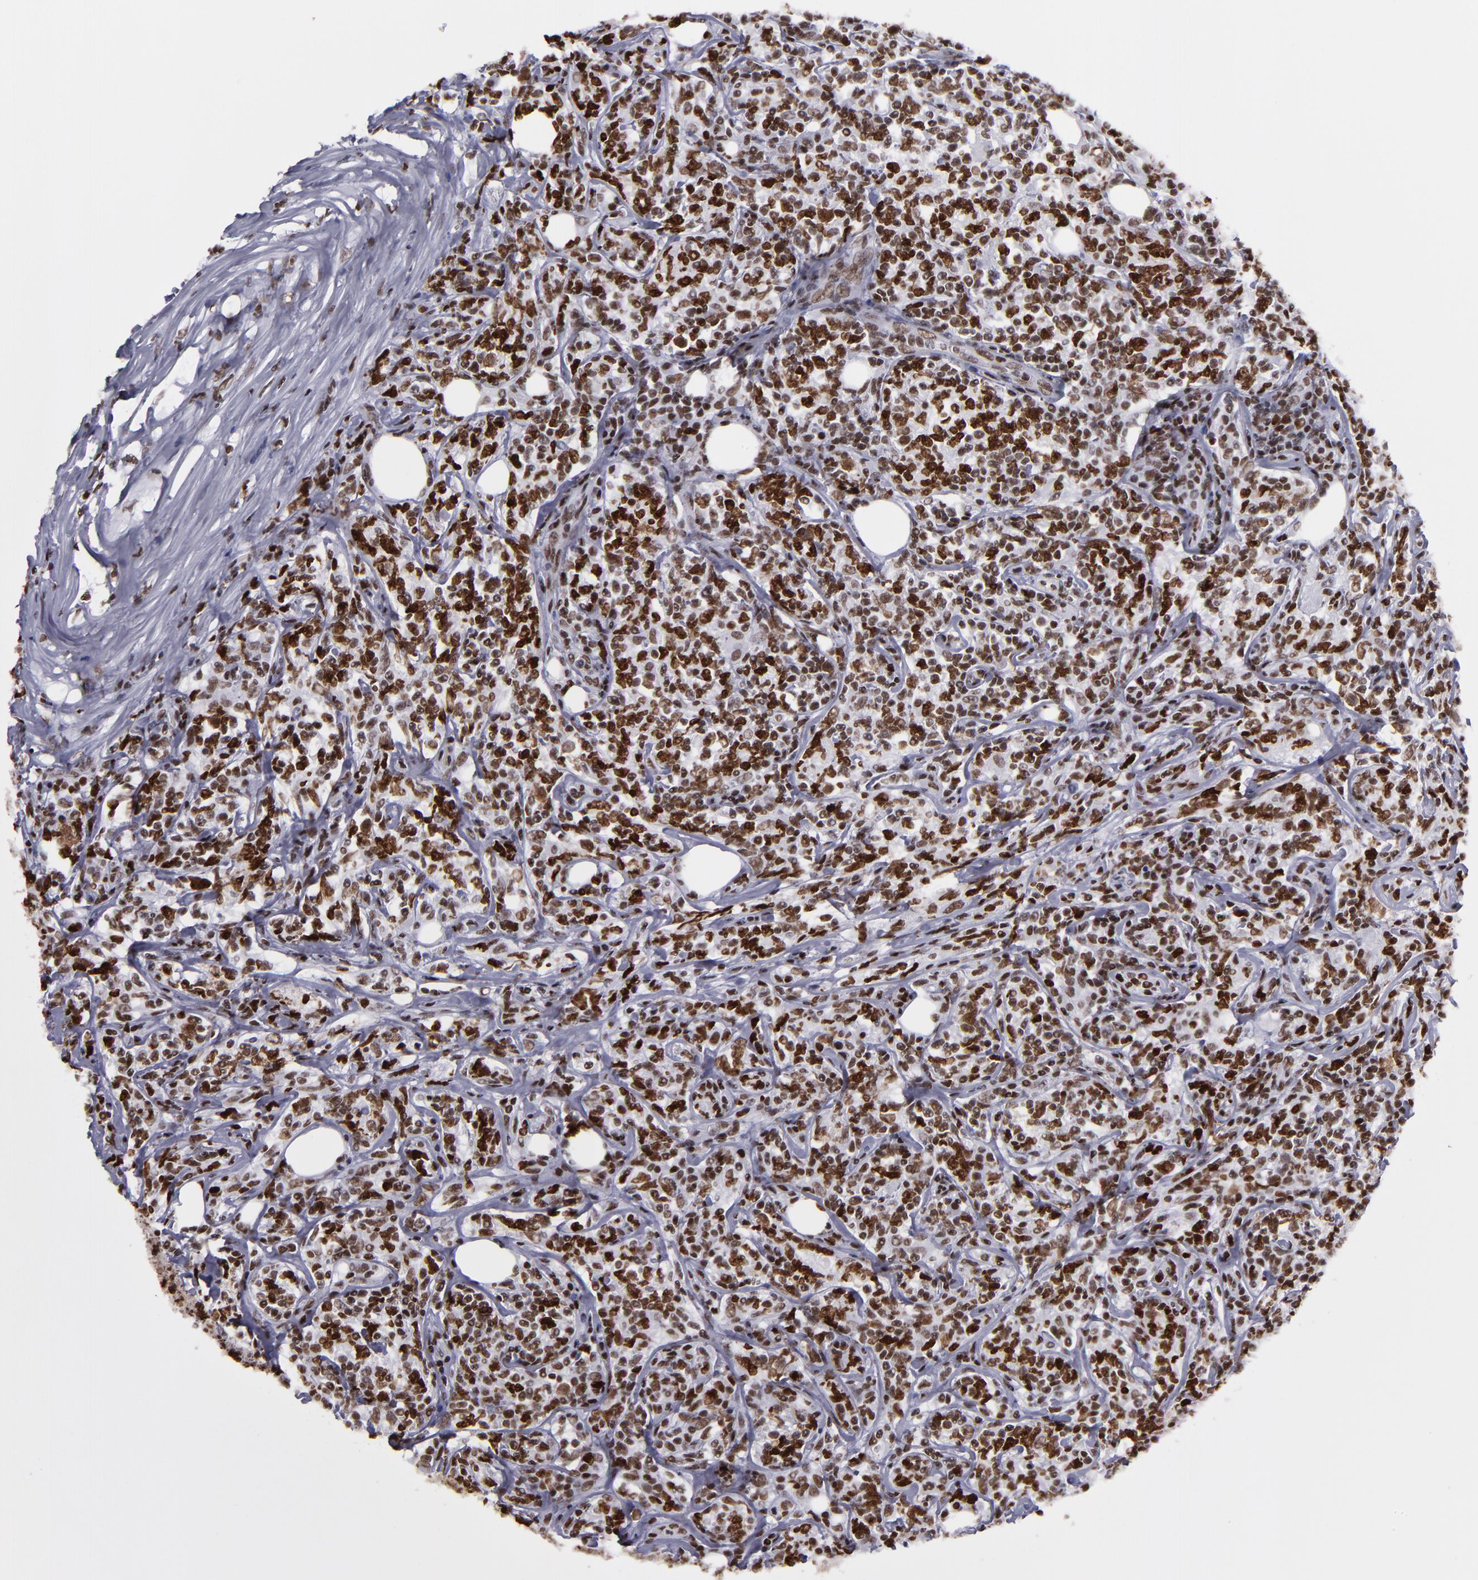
{"staining": {"intensity": "strong", "quantity": ">75%", "location": "nuclear"}, "tissue": "lymphoma", "cell_type": "Tumor cells", "image_type": "cancer", "snomed": [{"axis": "morphology", "description": "Malignant lymphoma, non-Hodgkin's type, High grade"}, {"axis": "topography", "description": "Lymph node"}], "caption": "Protein staining reveals strong nuclear staining in about >75% of tumor cells in lymphoma. (Stains: DAB (3,3'-diaminobenzidine) in brown, nuclei in blue, Microscopy: brightfield microscopy at high magnification).", "gene": "TERF2", "patient": {"sex": "female", "age": 84}}